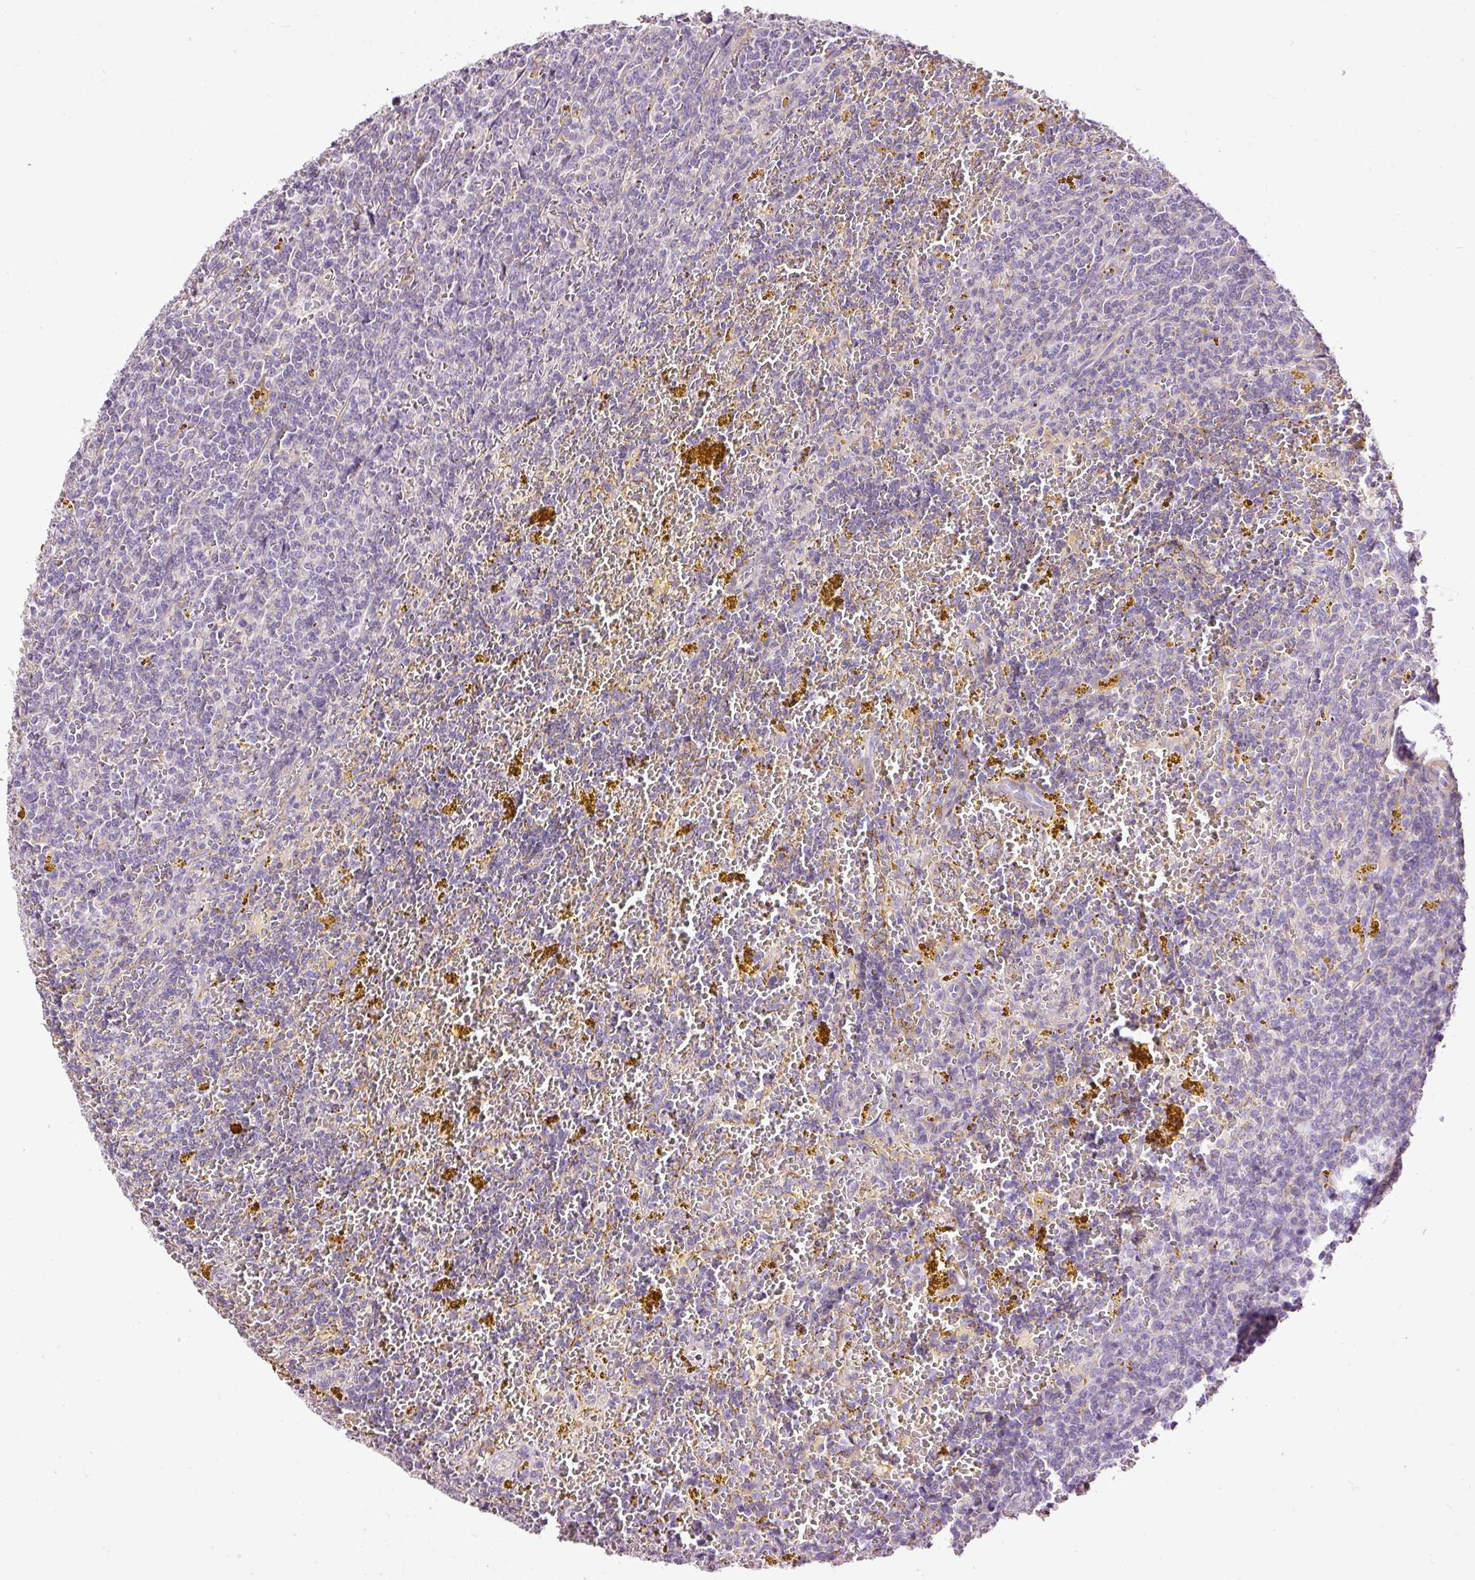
{"staining": {"intensity": "negative", "quantity": "none", "location": "none"}, "tissue": "lymphoma", "cell_type": "Tumor cells", "image_type": "cancer", "snomed": [{"axis": "morphology", "description": "Malignant lymphoma, non-Hodgkin's type, Low grade"}, {"axis": "topography", "description": "Spleen"}, {"axis": "topography", "description": "Lymph node"}], "caption": "This is an IHC photomicrograph of human lymphoma. There is no staining in tumor cells.", "gene": "PAQR9", "patient": {"sex": "female", "age": 66}}